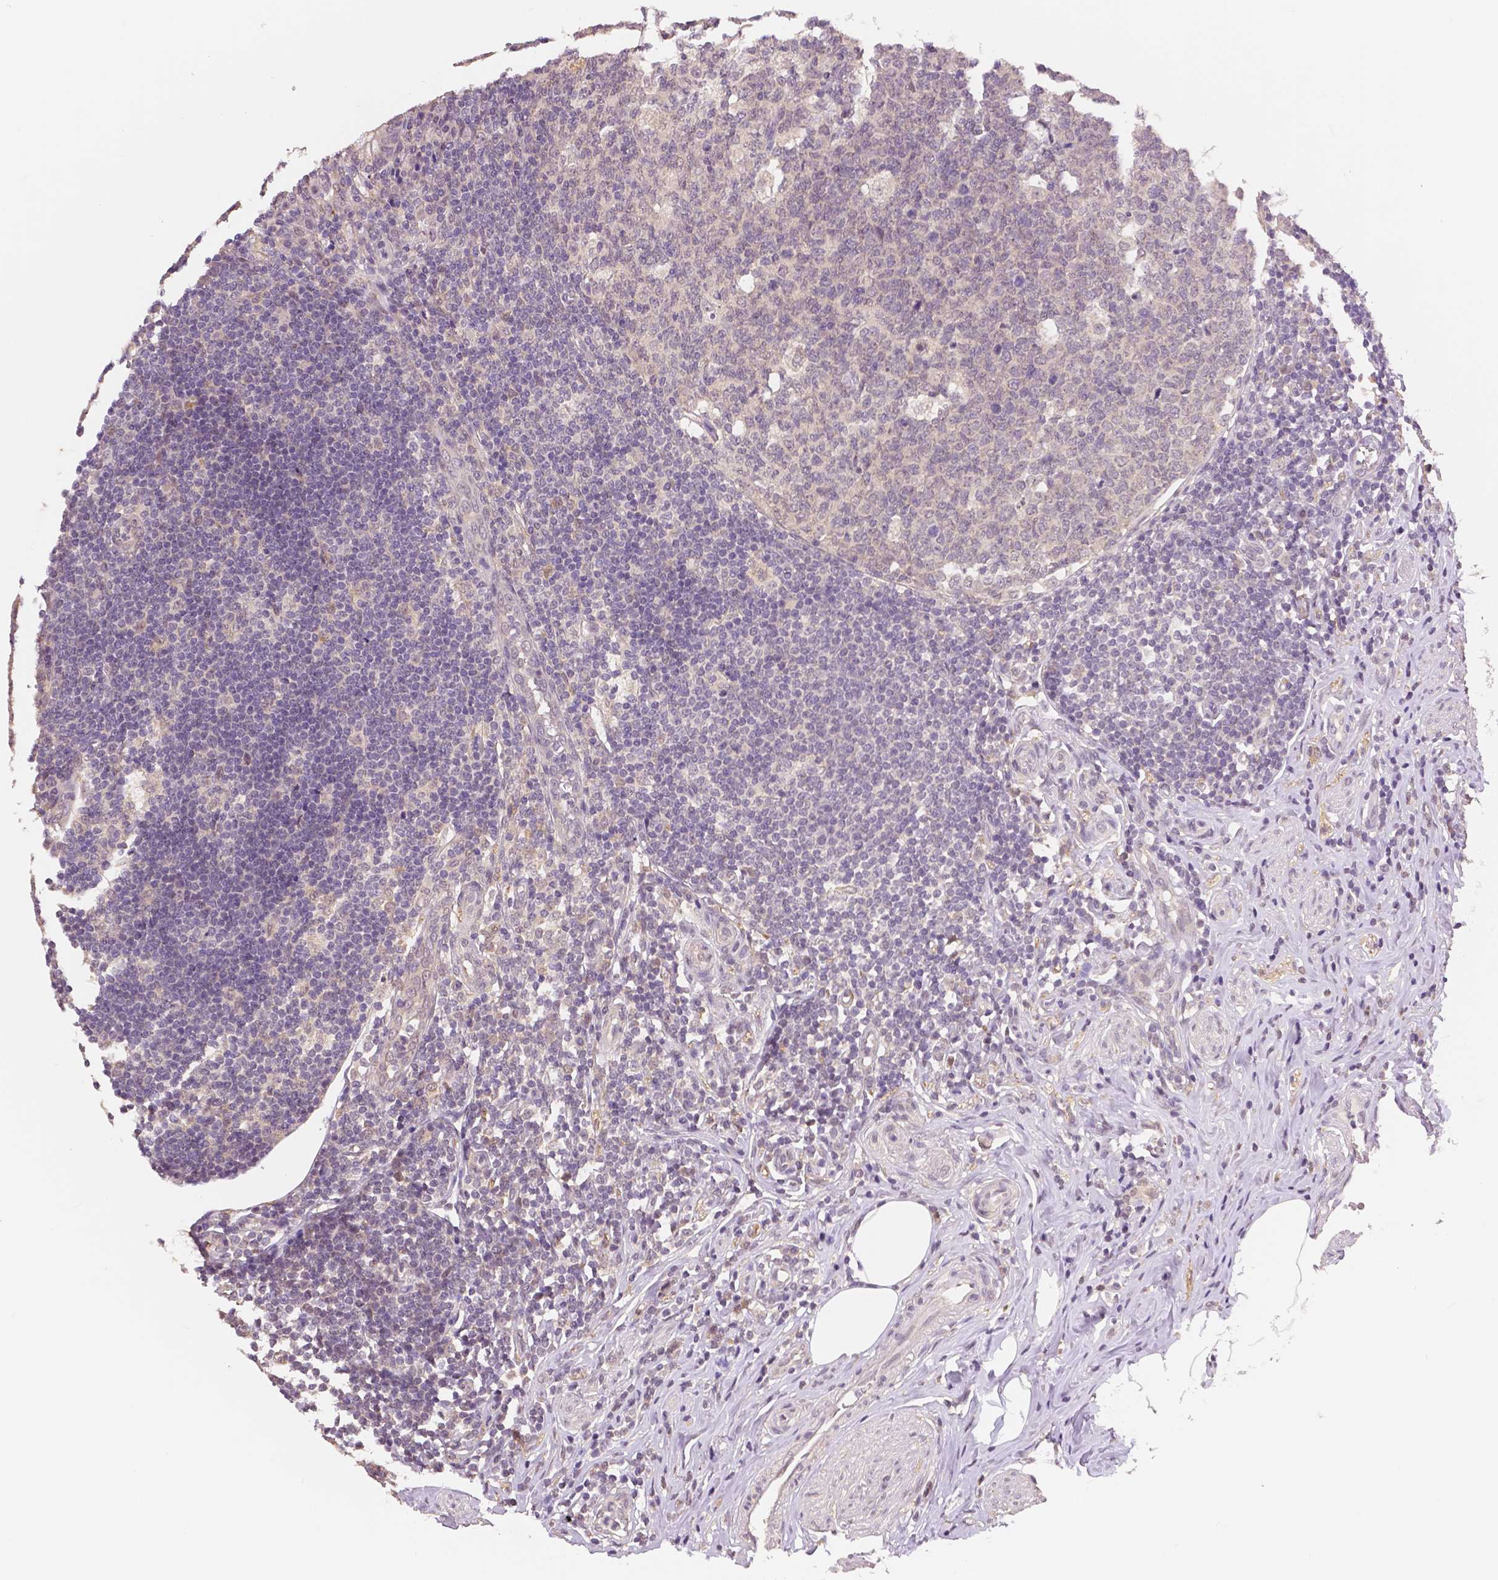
{"staining": {"intensity": "negative", "quantity": "none", "location": "none"}, "tissue": "appendix", "cell_type": "Glandular cells", "image_type": "normal", "snomed": [{"axis": "morphology", "description": "Normal tissue, NOS"}, {"axis": "topography", "description": "Appendix"}], "caption": "This image is of benign appendix stained with immunohistochemistry to label a protein in brown with the nuclei are counter-stained blue. There is no positivity in glandular cells. (DAB immunohistochemistry, high magnification).", "gene": "MAP1LC3B", "patient": {"sex": "male", "age": 18}}